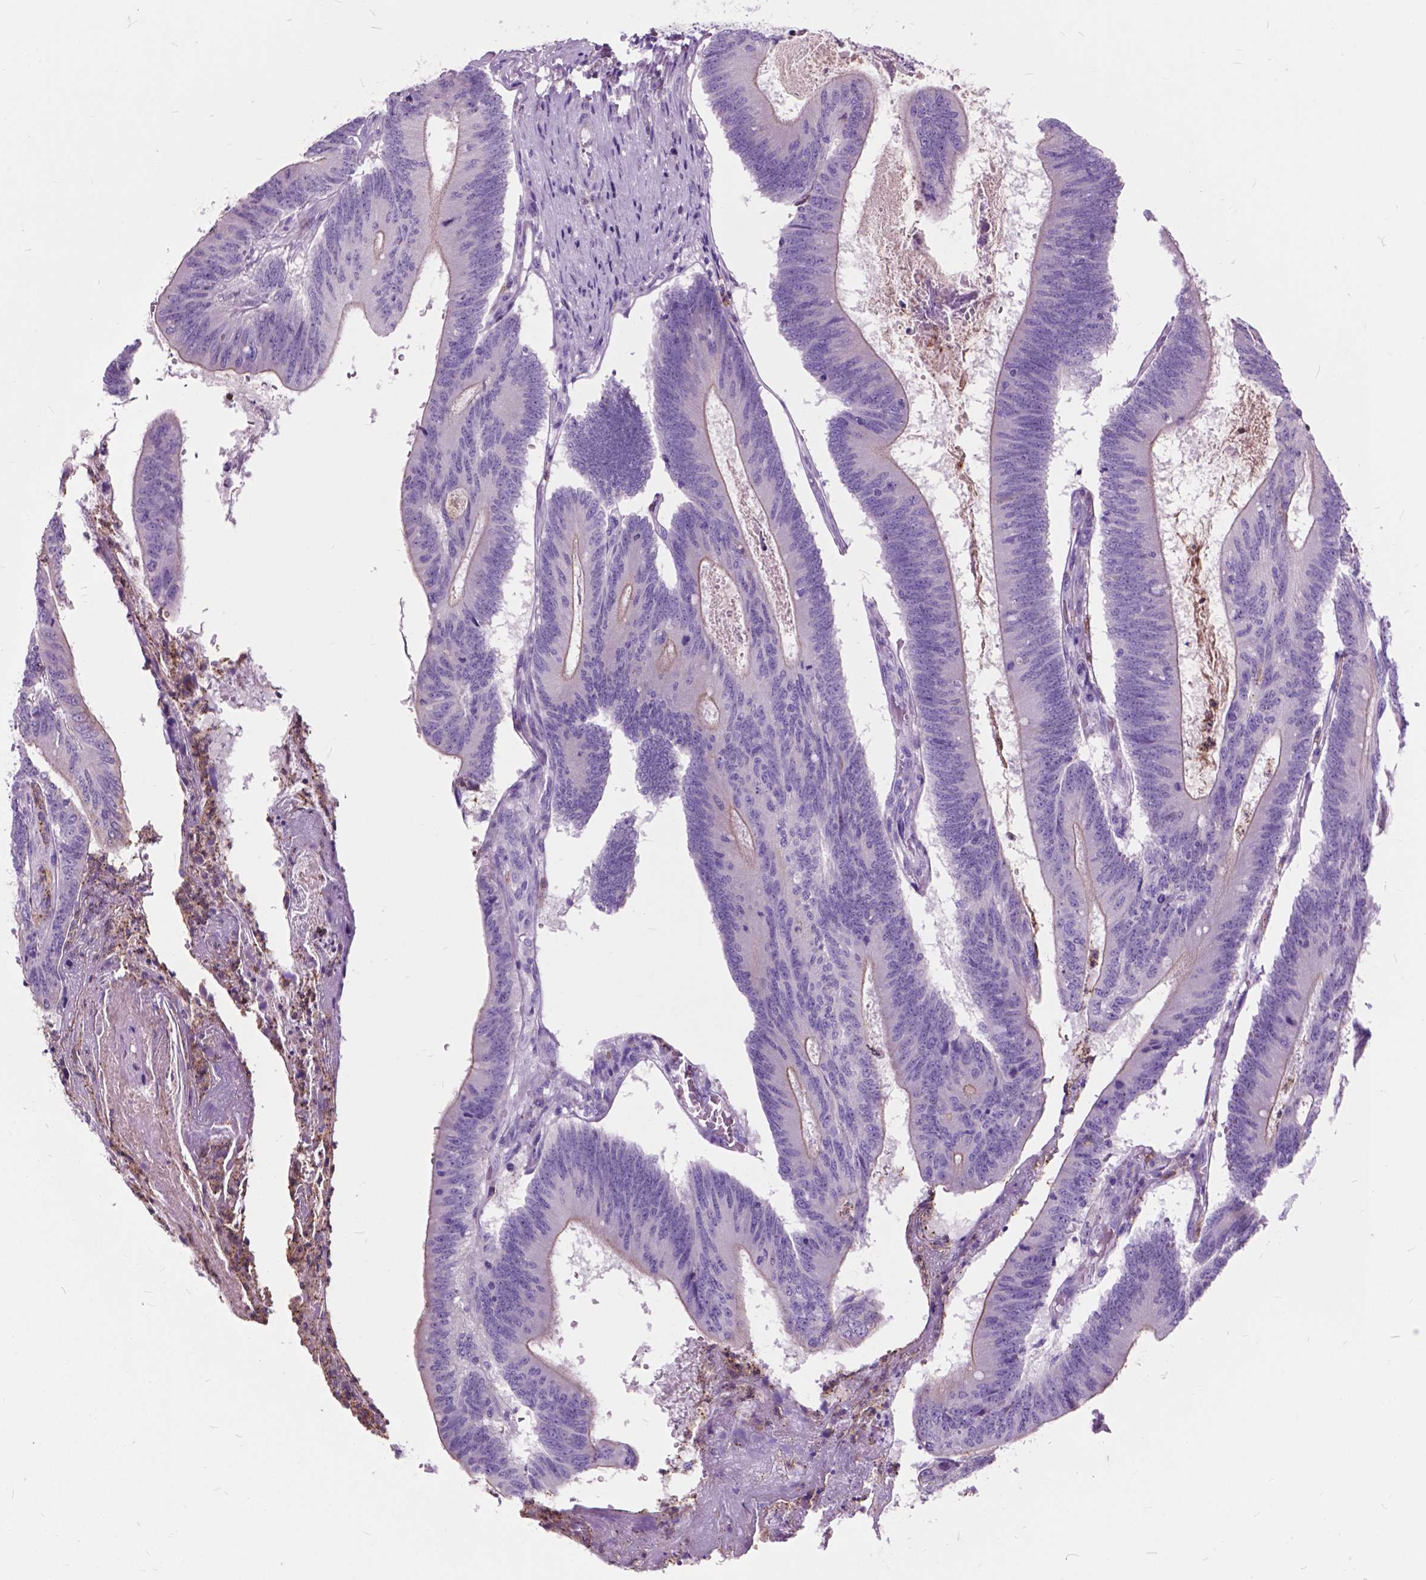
{"staining": {"intensity": "negative", "quantity": "none", "location": "none"}, "tissue": "colorectal cancer", "cell_type": "Tumor cells", "image_type": "cancer", "snomed": [{"axis": "morphology", "description": "Adenocarcinoma, NOS"}, {"axis": "topography", "description": "Colon"}], "caption": "Tumor cells are negative for protein expression in human colorectal cancer (adenocarcinoma). Nuclei are stained in blue.", "gene": "PRR35", "patient": {"sex": "female", "age": 70}}